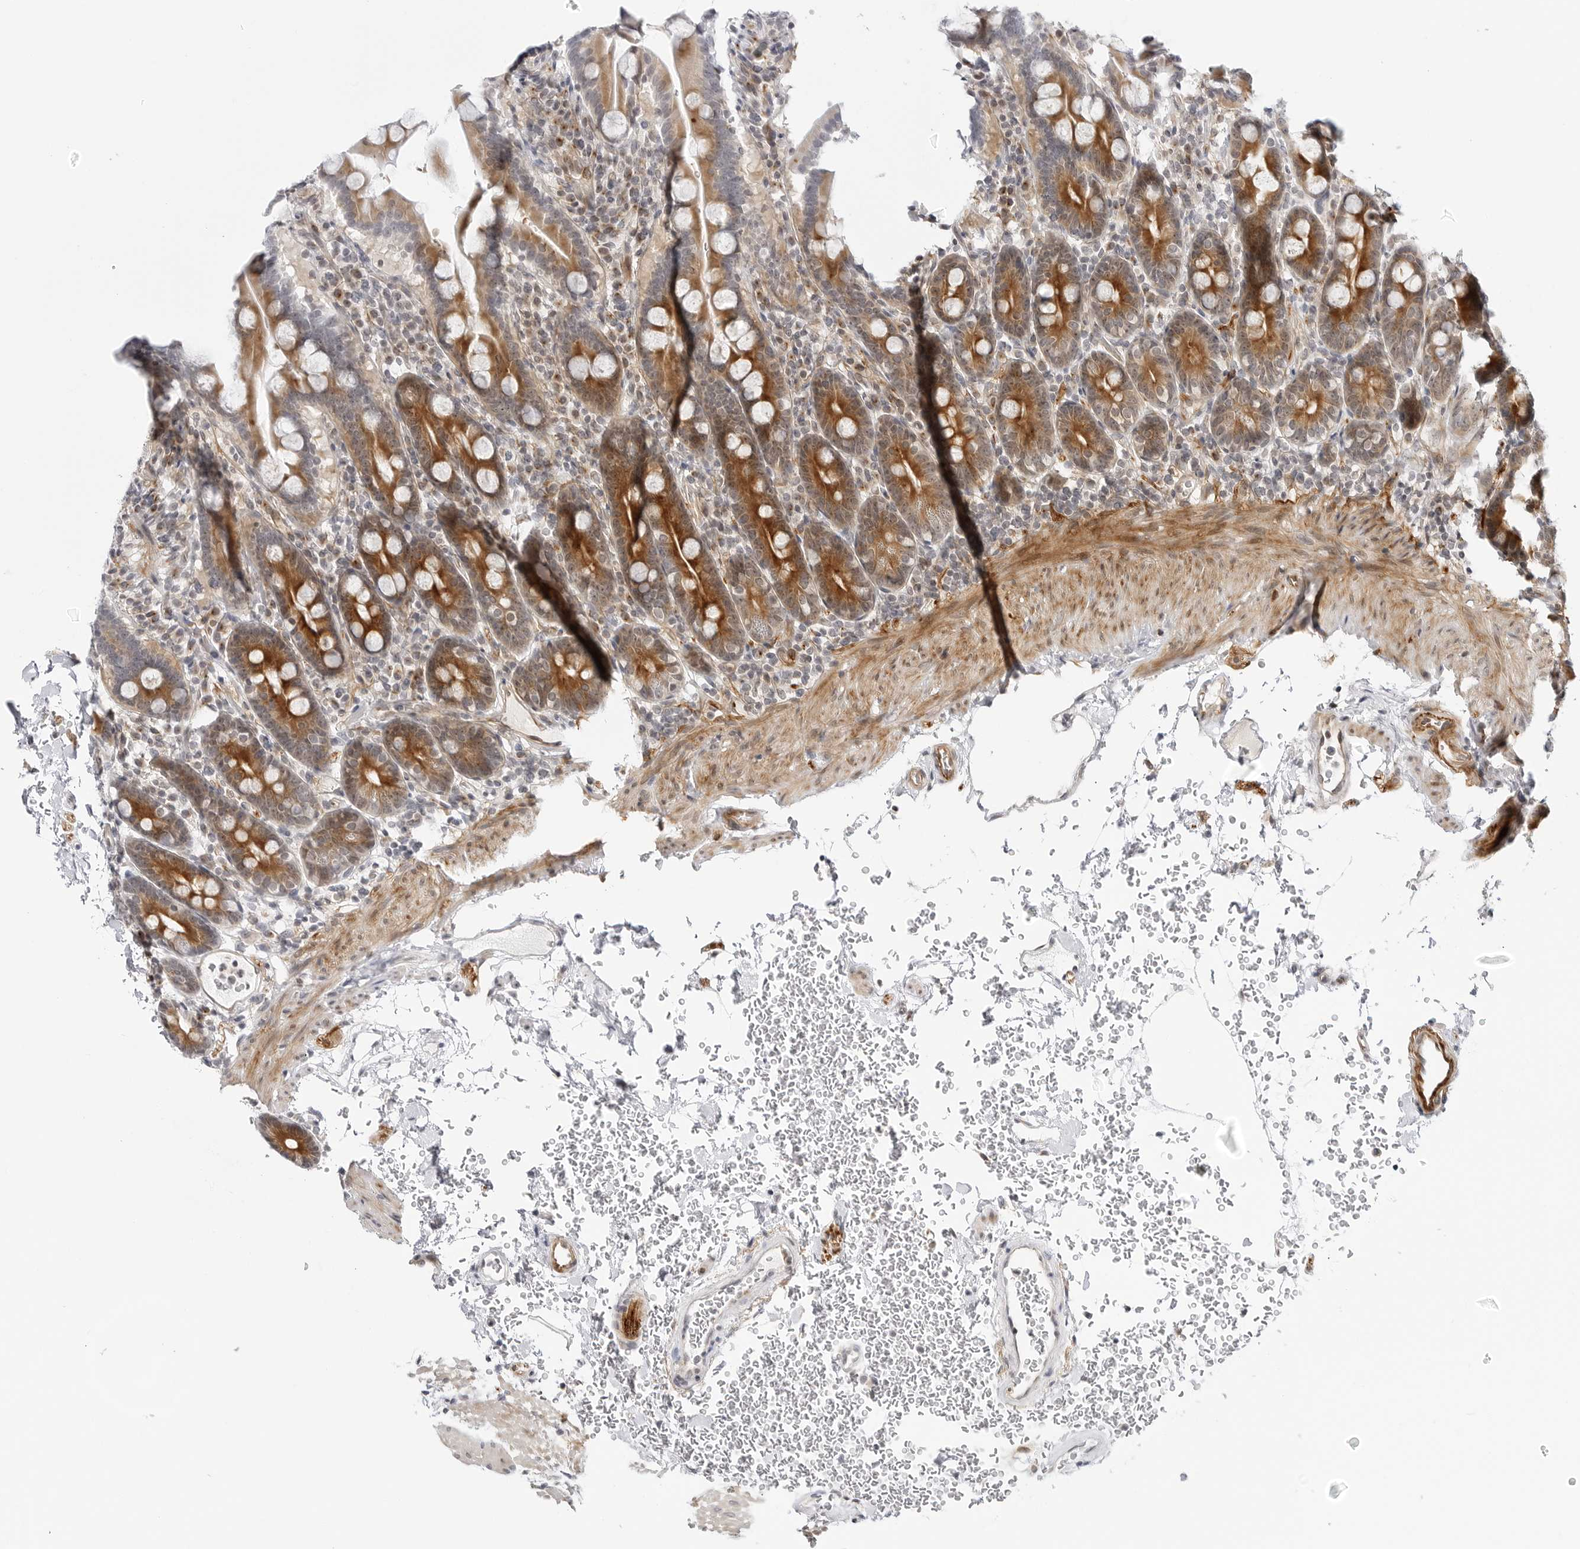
{"staining": {"intensity": "moderate", "quantity": ">75%", "location": "cytoplasmic/membranous"}, "tissue": "duodenum", "cell_type": "Glandular cells", "image_type": "normal", "snomed": [{"axis": "morphology", "description": "Normal tissue, NOS"}, {"axis": "topography", "description": "Duodenum"}], "caption": "Immunohistochemical staining of normal human duodenum displays medium levels of moderate cytoplasmic/membranous expression in approximately >75% of glandular cells.", "gene": "MAP2K5", "patient": {"sex": "male", "age": 54}}